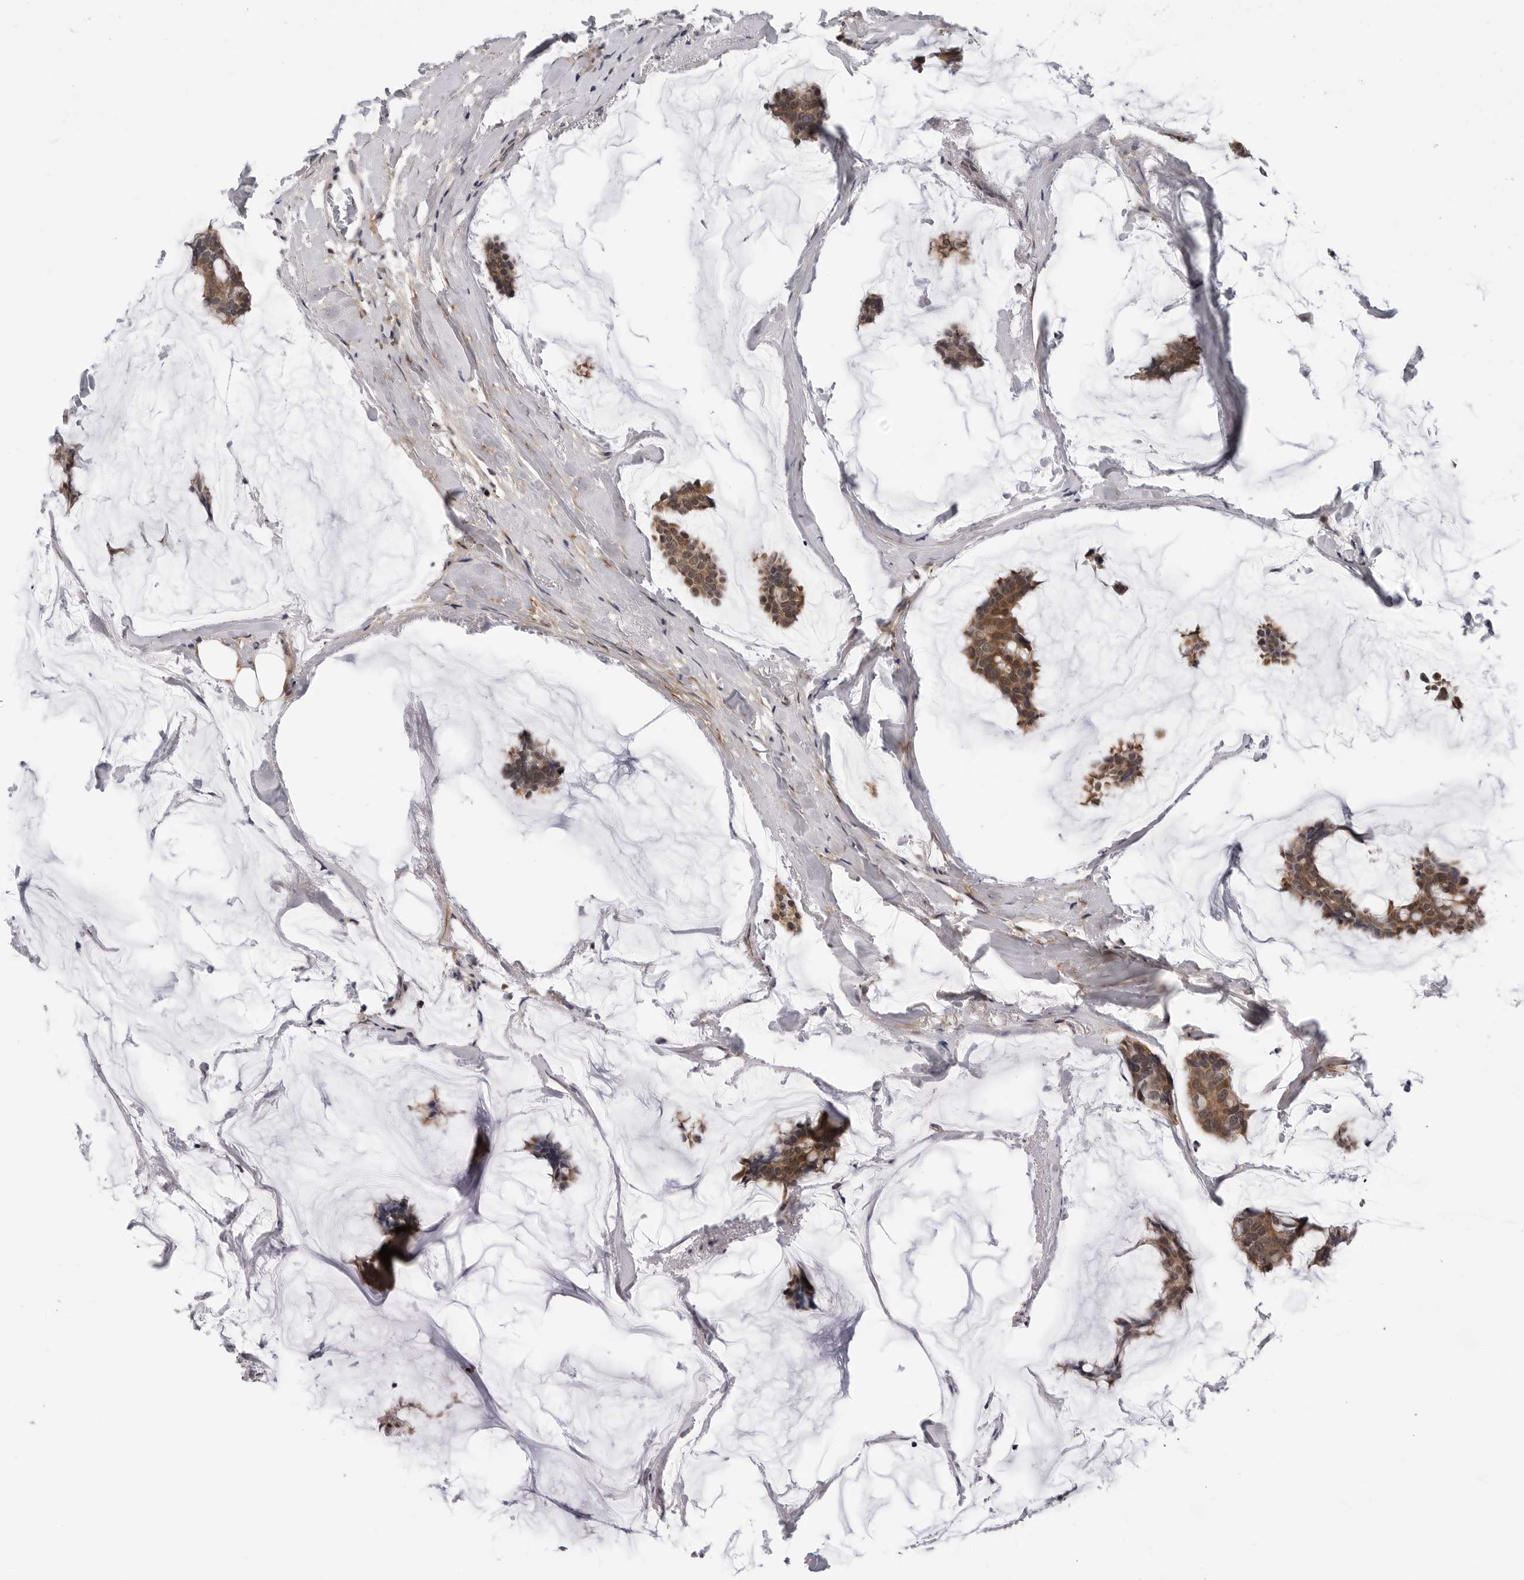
{"staining": {"intensity": "moderate", "quantity": ">75%", "location": "cytoplasmic/membranous,nuclear"}, "tissue": "breast cancer", "cell_type": "Tumor cells", "image_type": "cancer", "snomed": [{"axis": "morphology", "description": "Duct carcinoma"}, {"axis": "topography", "description": "Breast"}], "caption": "Moderate cytoplasmic/membranous and nuclear expression is identified in about >75% of tumor cells in breast cancer (intraductal carcinoma). The staining was performed using DAB, with brown indicating positive protein expression. Nuclei are stained blue with hematoxylin.", "gene": "KIAA1614", "patient": {"sex": "female", "age": 93}}